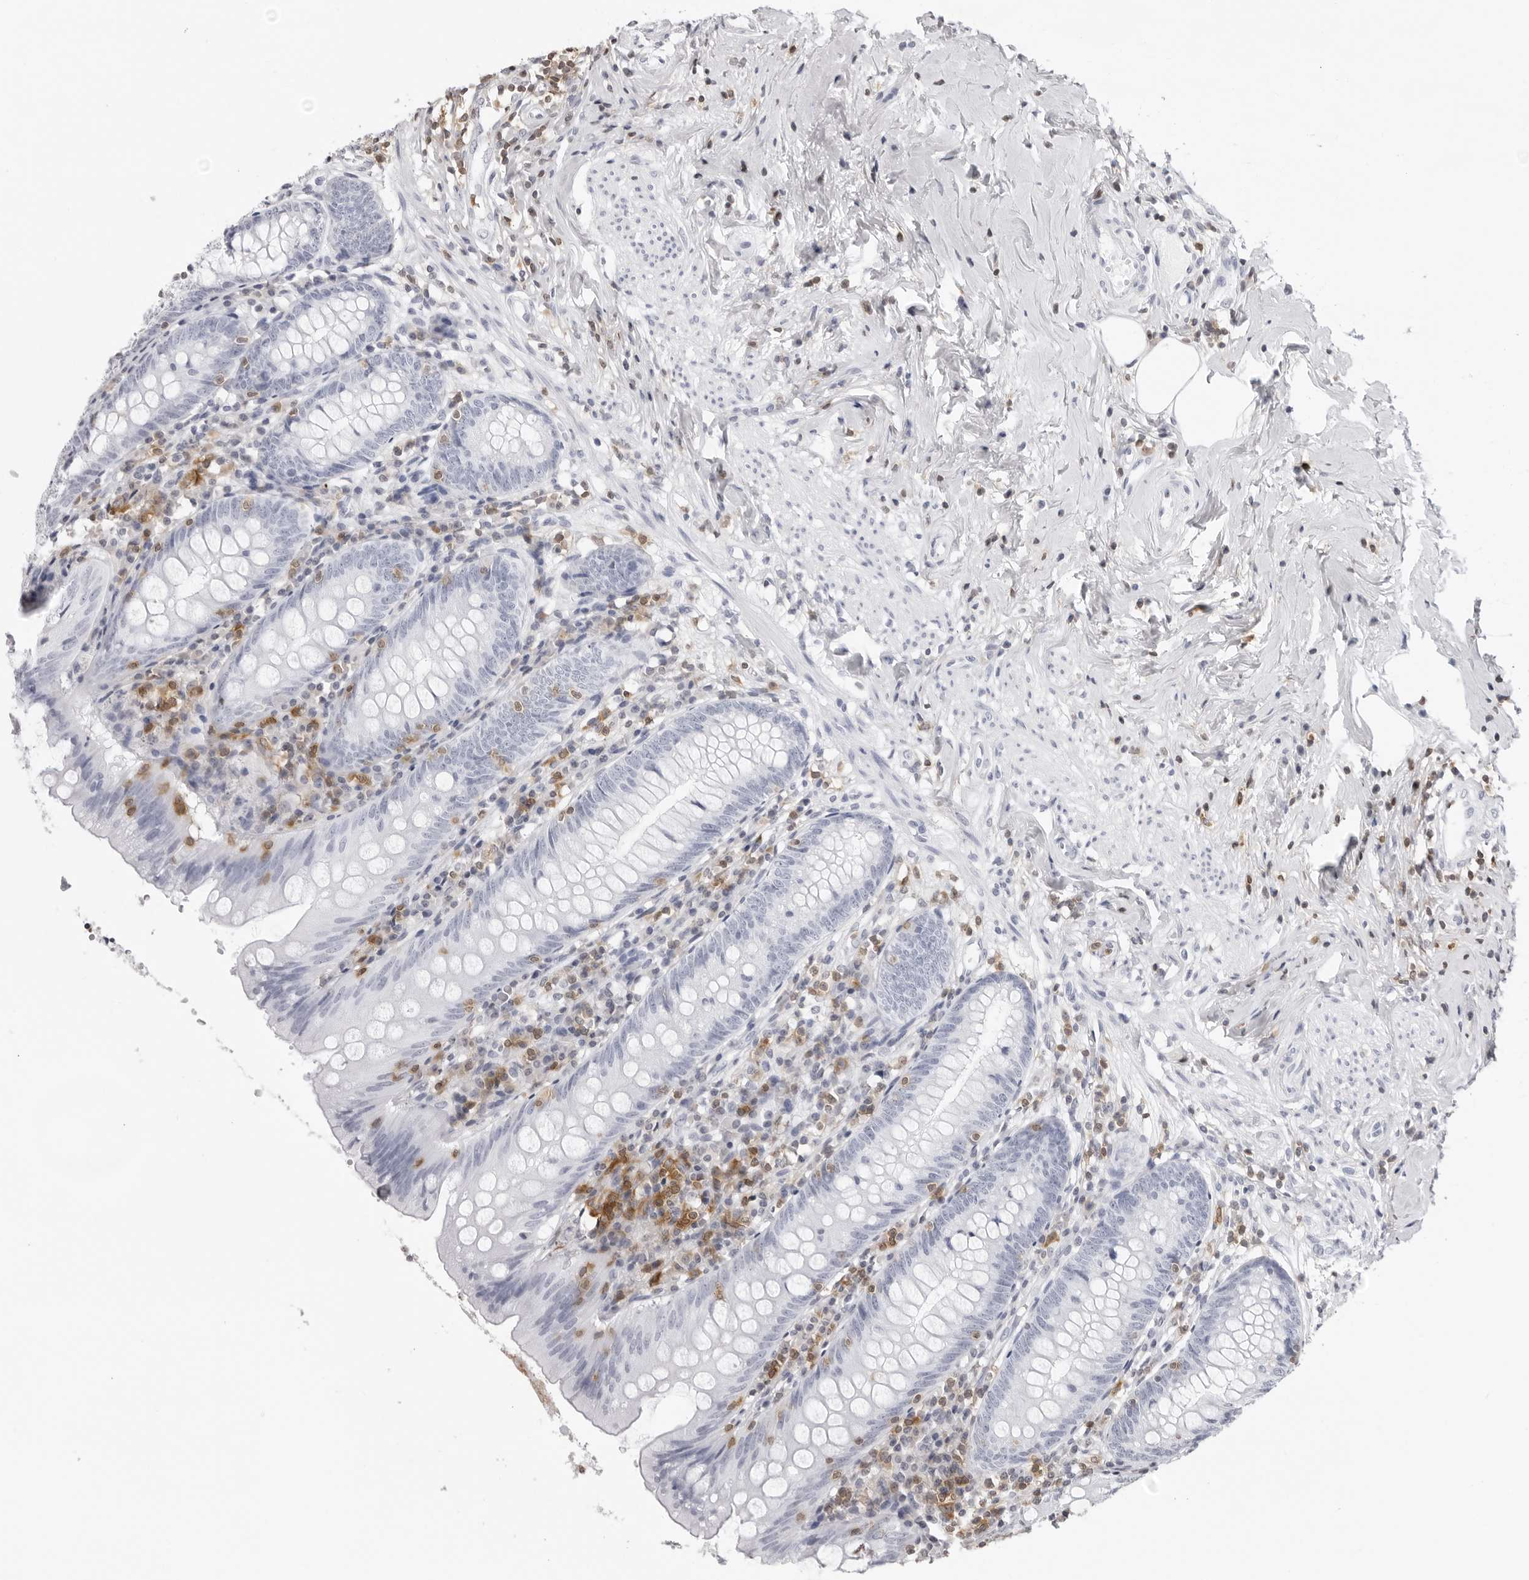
{"staining": {"intensity": "negative", "quantity": "none", "location": "none"}, "tissue": "appendix", "cell_type": "Glandular cells", "image_type": "normal", "snomed": [{"axis": "morphology", "description": "Normal tissue, NOS"}, {"axis": "topography", "description": "Appendix"}], "caption": "Immunohistochemistry (IHC) histopathology image of normal appendix: appendix stained with DAB displays no significant protein positivity in glandular cells. The staining is performed using DAB (3,3'-diaminobenzidine) brown chromogen with nuclei counter-stained in using hematoxylin.", "gene": "FMNL1", "patient": {"sex": "female", "age": 54}}